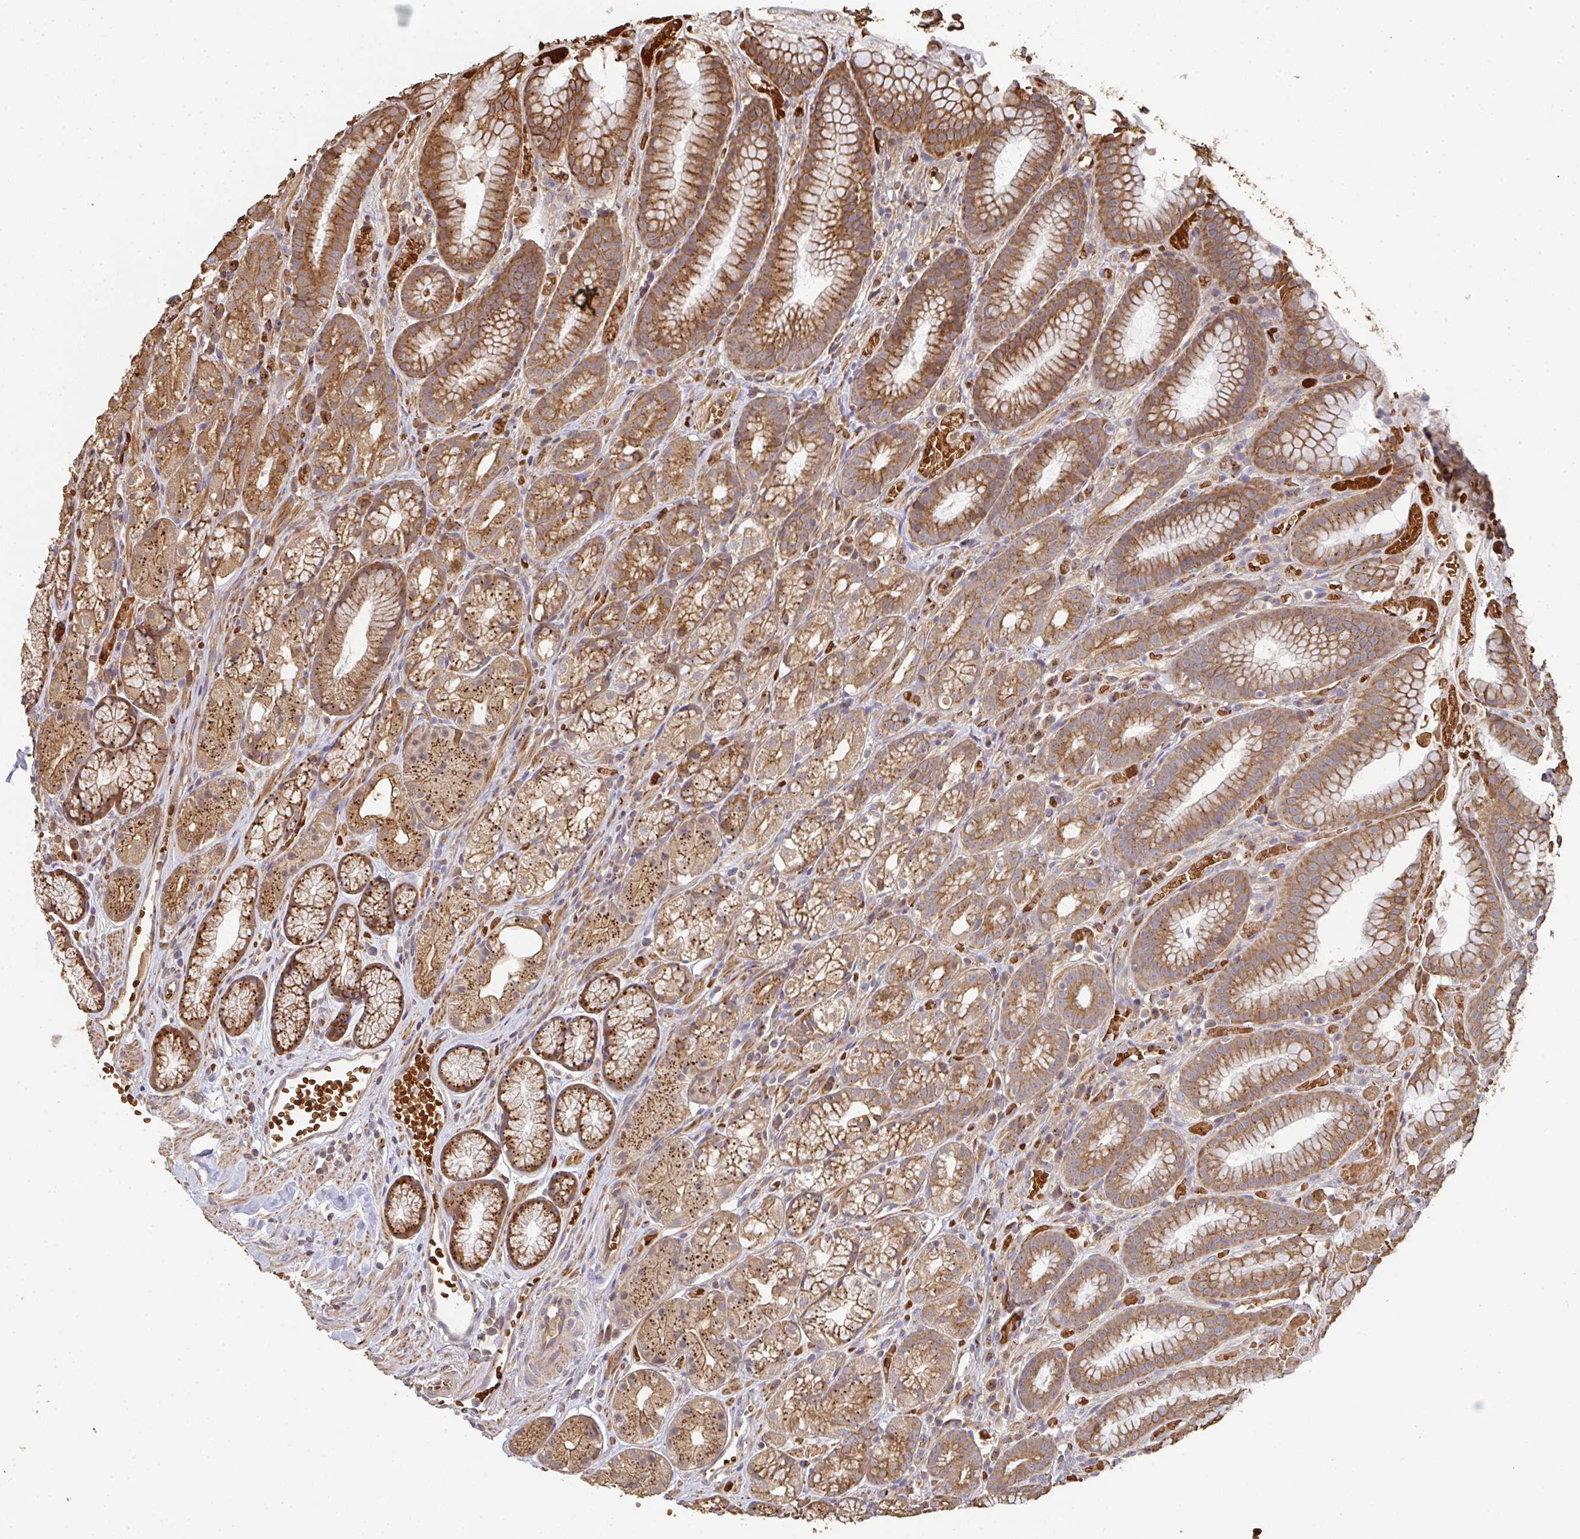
{"staining": {"intensity": "moderate", "quantity": ">75%", "location": "cytoplasmic/membranous"}, "tissue": "stomach", "cell_type": "Glandular cells", "image_type": "normal", "snomed": [{"axis": "morphology", "description": "Normal tissue, NOS"}, {"axis": "topography", "description": "Smooth muscle"}, {"axis": "topography", "description": "Stomach"}], "caption": "Moderate cytoplasmic/membranous protein positivity is appreciated in approximately >75% of glandular cells in stomach.", "gene": "POLG", "patient": {"sex": "male", "age": 70}}